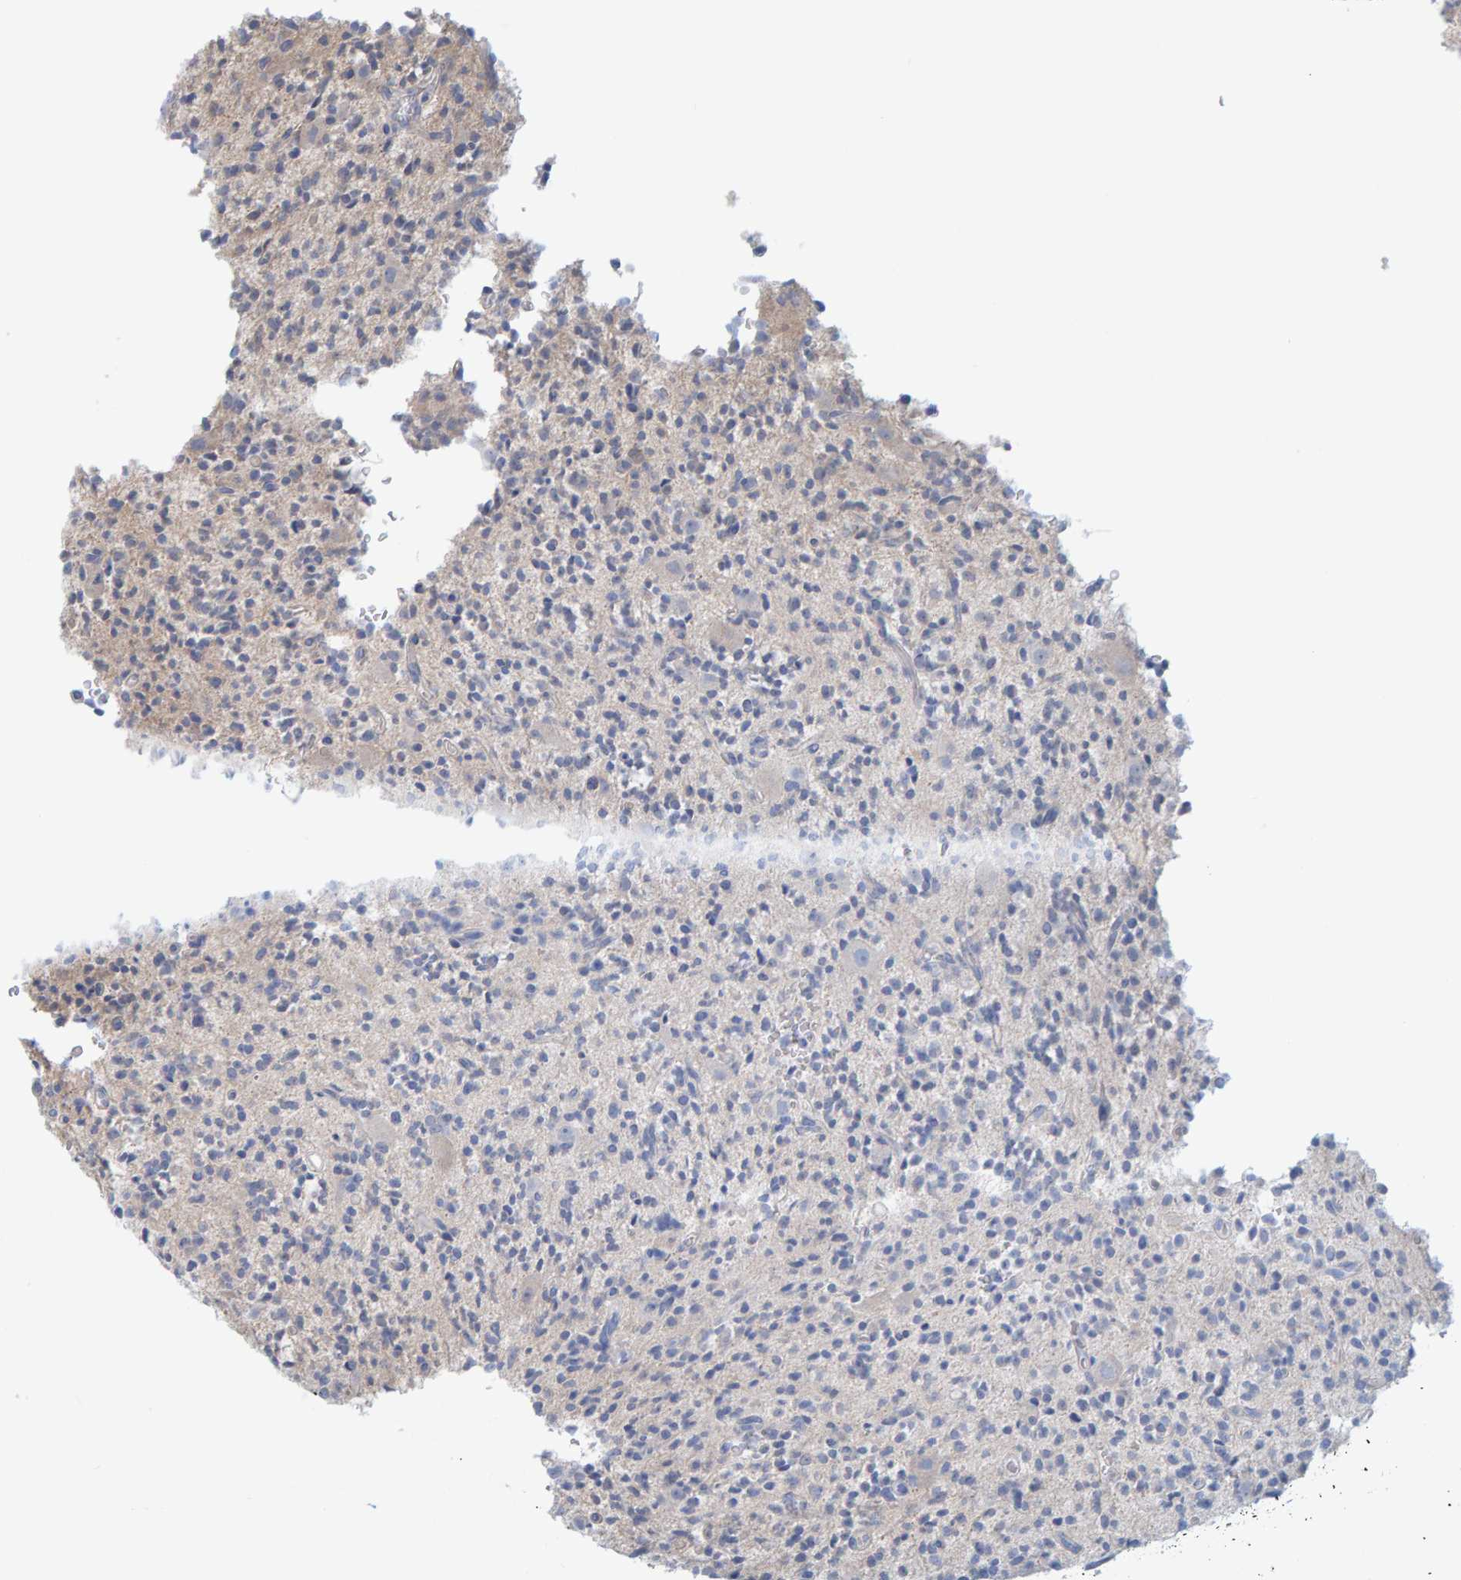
{"staining": {"intensity": "negative", "quantity": "none", "location": "none"}, "tissue": "glioma", "cell_type": "Tumor cells", "image_type": "cancer", "snomed": [{"axis": "morphology", "description": "Glioma, malignant, High grade"}, {"axis": "topography", "description": "Brain"}], "caption": "An immunohistochemistry image of glioma is shown. There is no staining in tumor cells of glioma.", "gene": "TATDN1", "patient": {"sex": "male", "age": 34}}